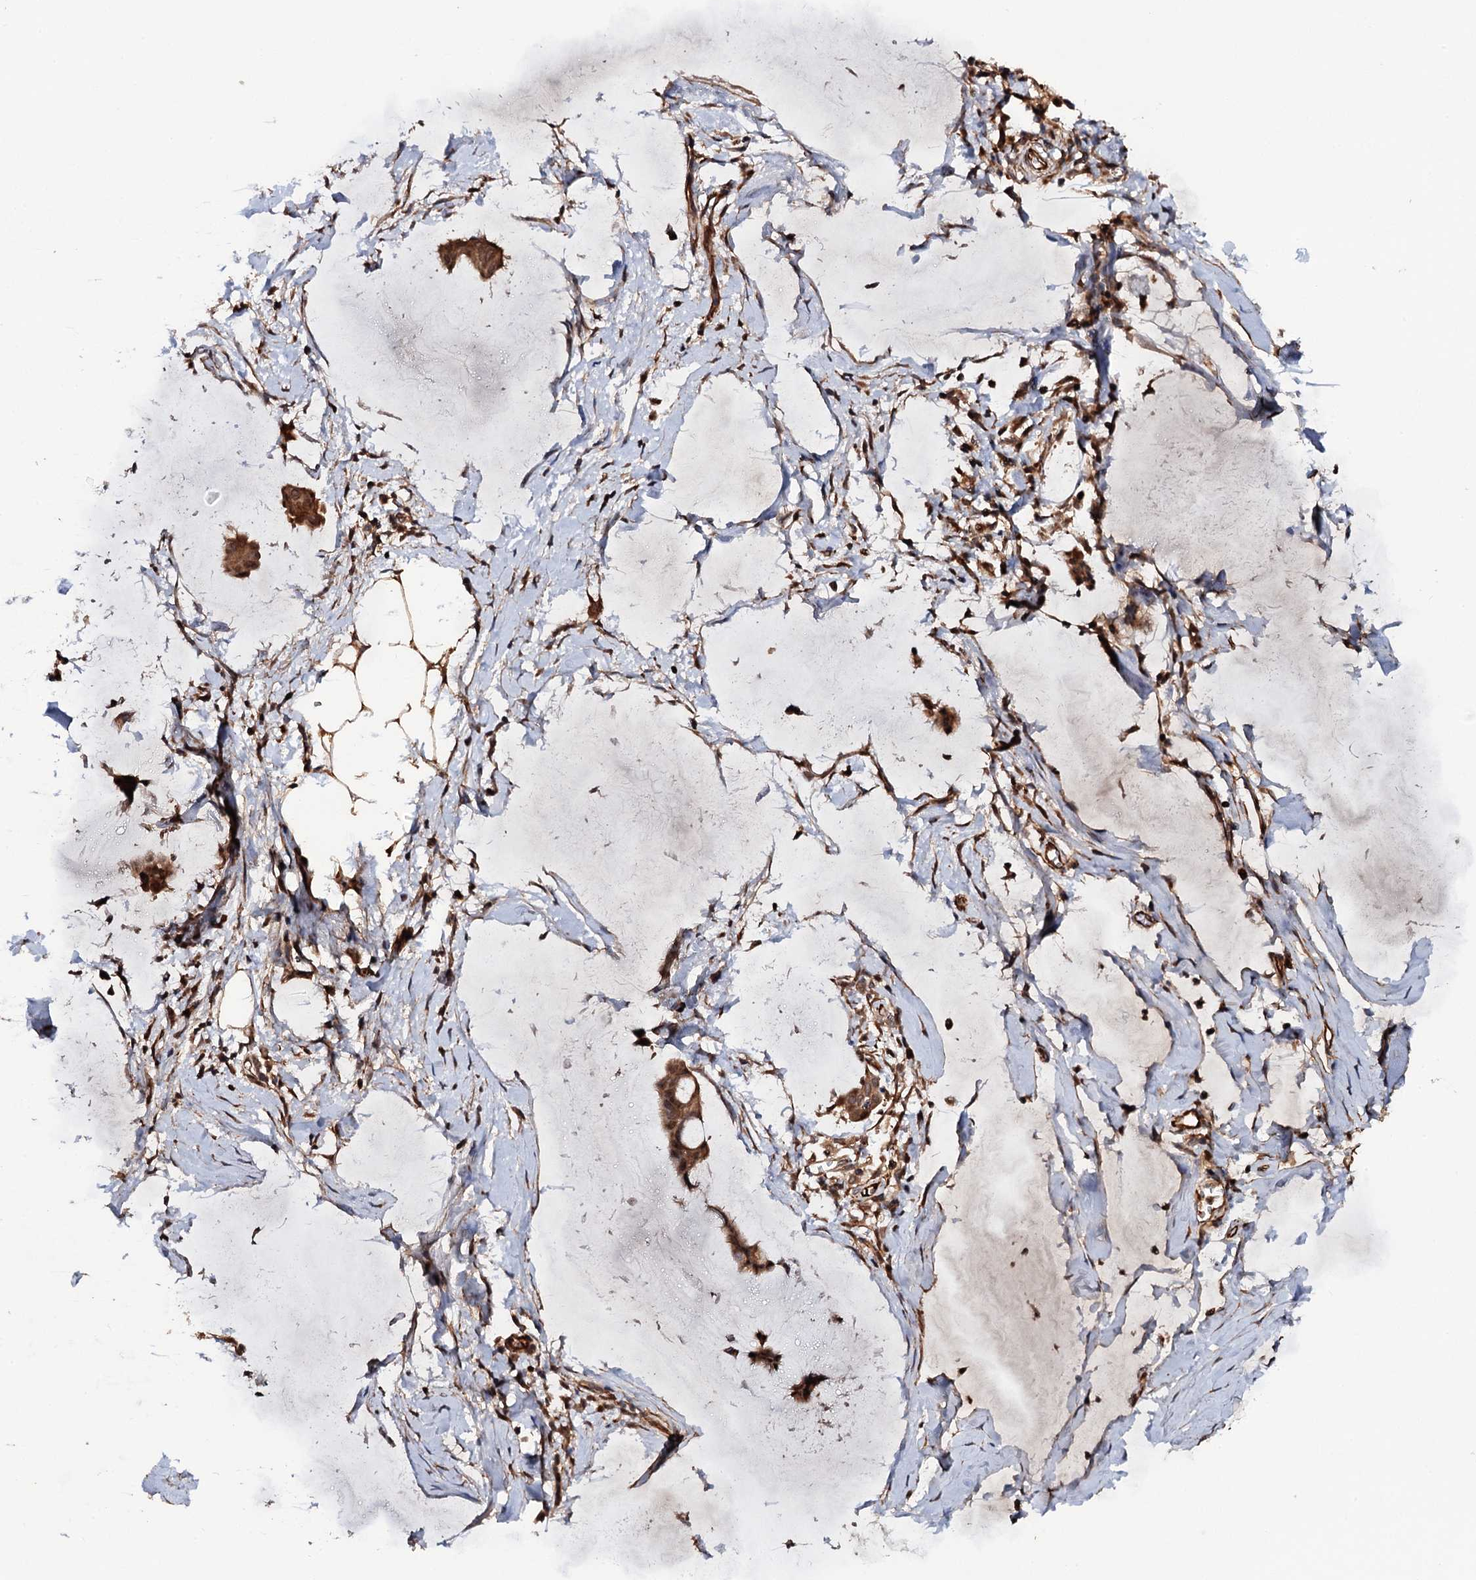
{"staining": {"intensity": "moderate", "quantity": ">75%", "location": "cytoplasmic/membranous"}, "tissue": "ovarian cancer", "cell_type": "Tumor cells", "image_type": "cancer", "snomed": [{"axis": "morphology", "description": "Cystadenocarcinoma, mucinous, NOS"}, {"axis": "topography", "description": "Ovary"}], "caption": "Ovarian cancer stained with IHC shows moderate cytoplasmic/membranous expression in about >75% of tumor cells.", "gene": "FSIP1", "patient": {"sex": "female", "age": 73}}